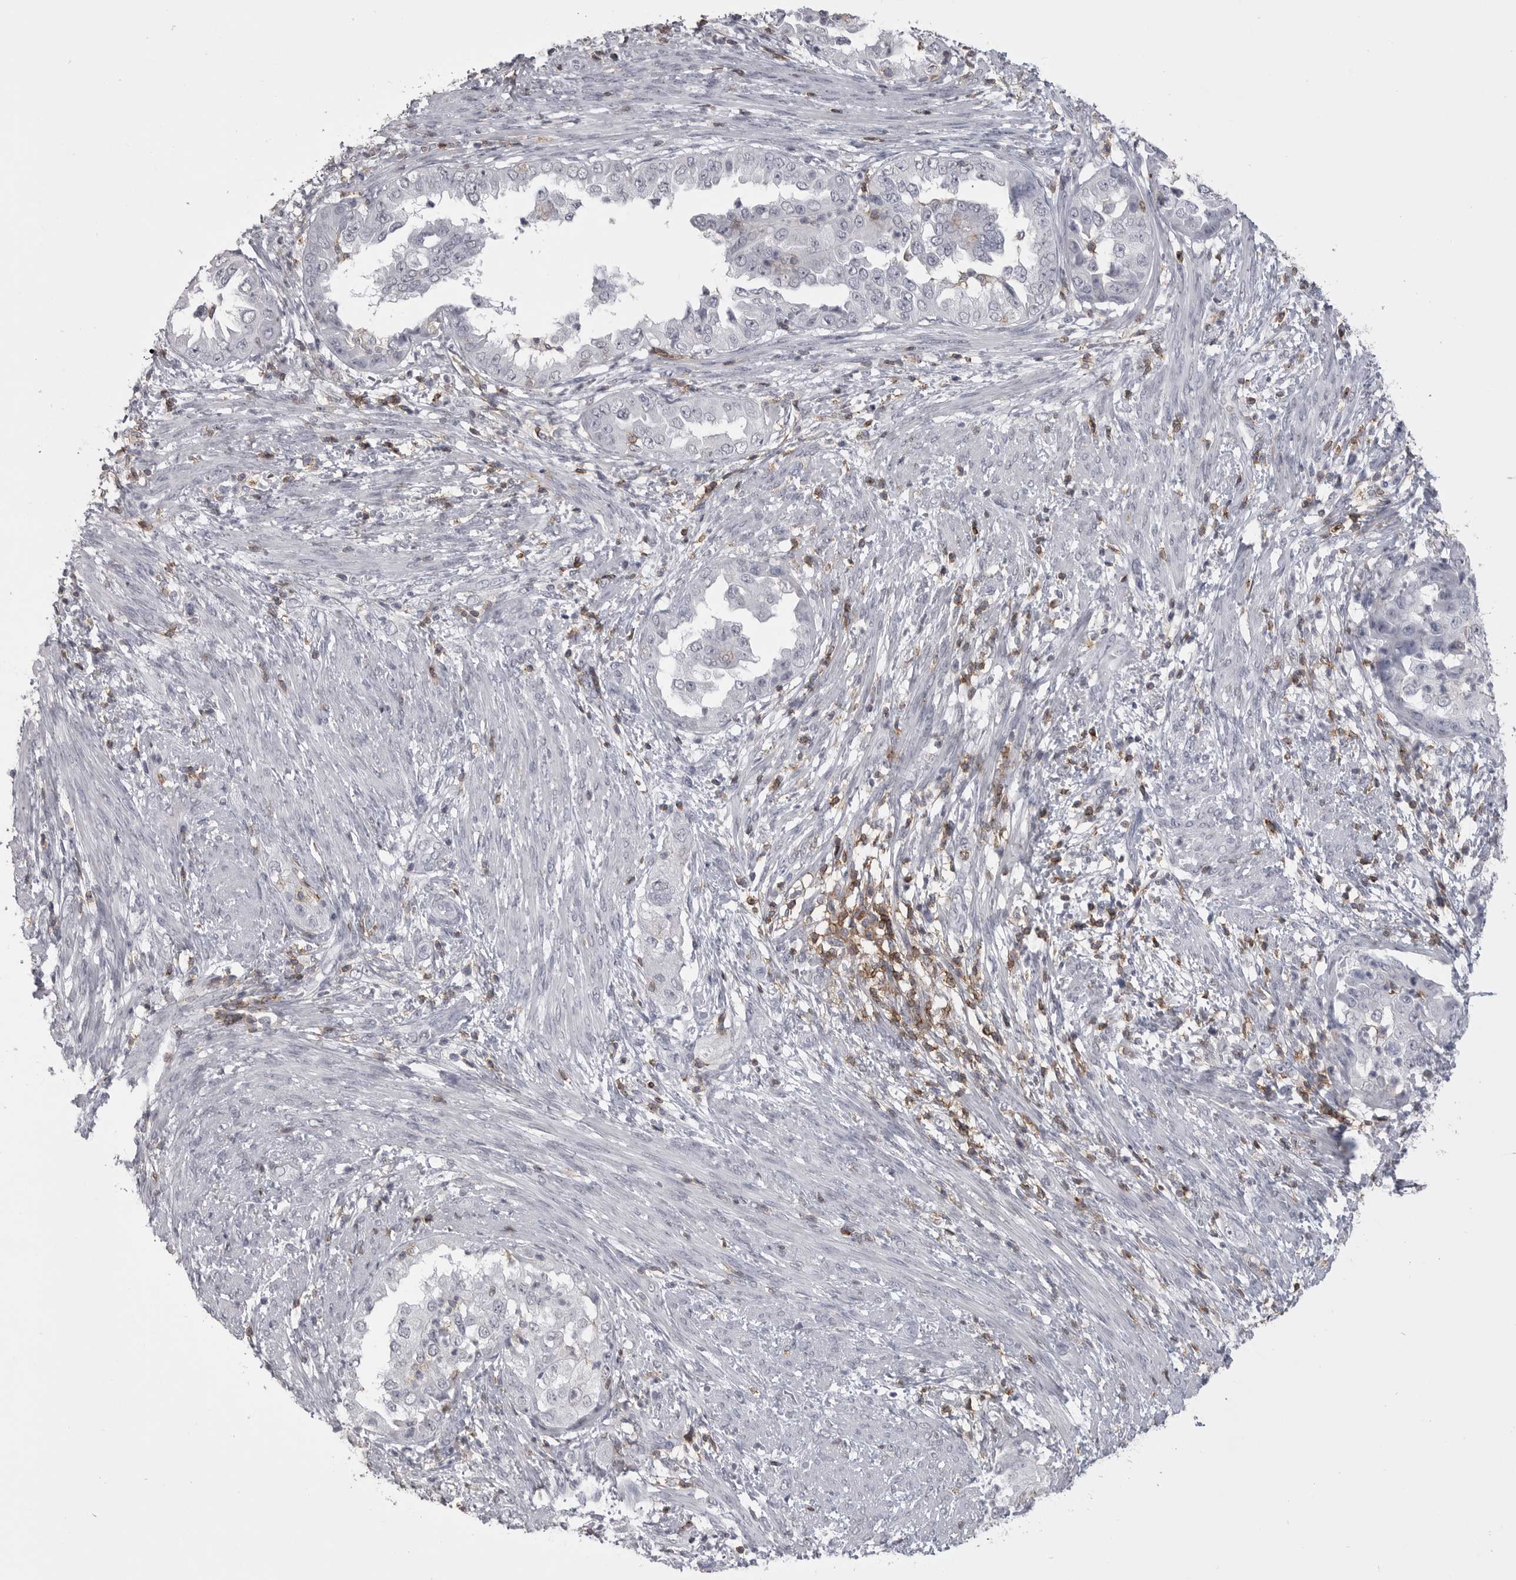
{"staining": {"intensity": "negative", "quantity": "none", "location": "none"}, "tissue": "endometrial cancer", "cell_type": "Tumor cells", "image_type": "cancer", "snomed": [{"axis": "morphology", "description": "Adenocarcinoma, NOS"}, {"axis": "topography", "description": "Endometrium"}], "caption": "This is an immunohistochemistry photomicrograph of human endometrial cancer (adenocarcinoma). There is no expression in tumor cells.", "gene": "ITGAL", "patient": {"sex": "female", "age": 85}}